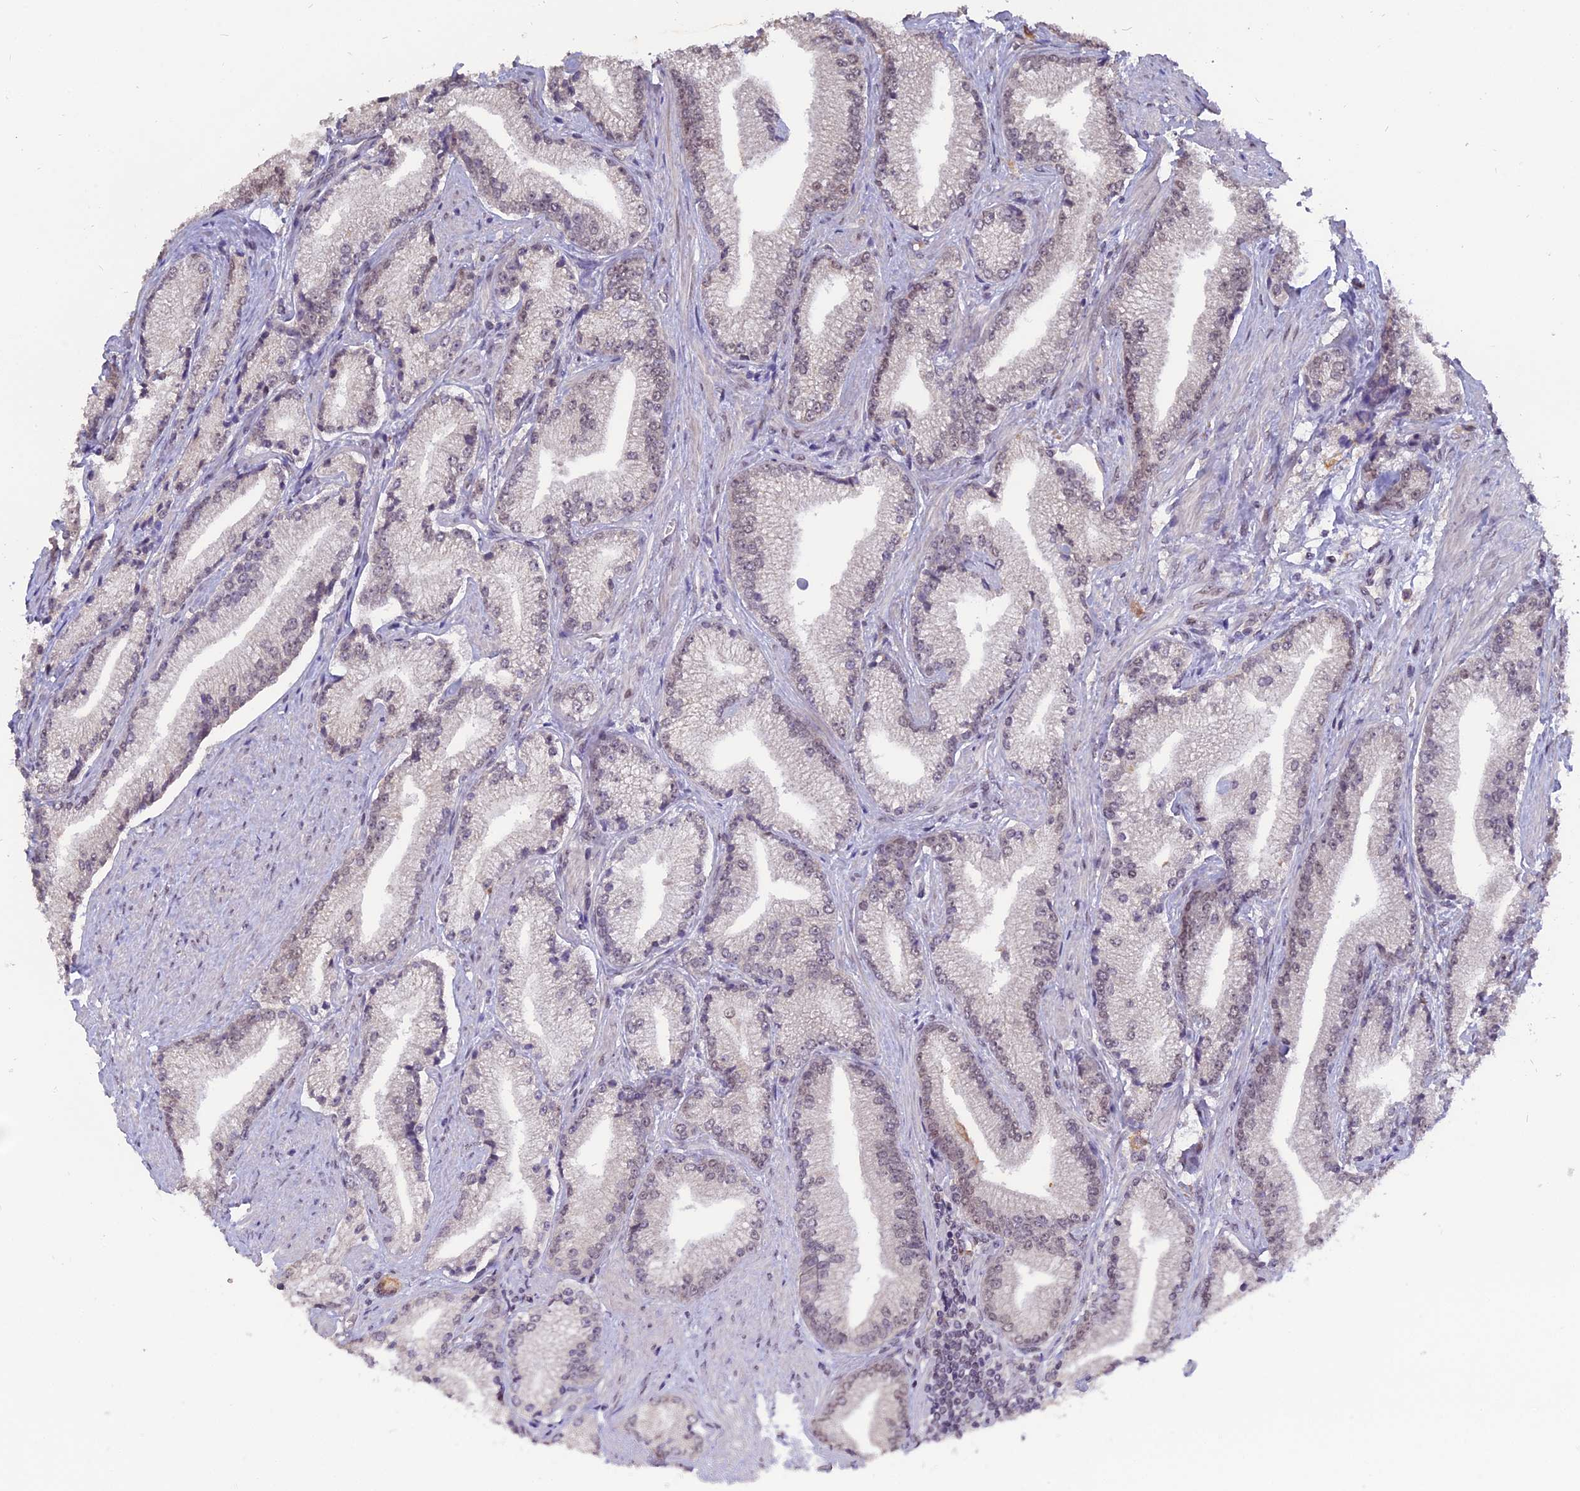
{"staining": {"intensity": "moderate", "quantity": "25%-75%", "location": "nuclear"}, "tissue": "prostate cancer", "cell_type": "Tumor cells", "image_type": "cancer", "snomed": [{"axis": "morphology", "description": "Adenocarcinoma, High grade"}, {"axis": "topography", "description": "Prostate"}], "caption": "The micrograph exhibits staining of prostate cancer, revealing moderate nuclear protein staining (brown color) within tumor cells. Using DAB (brown) and hematoxylin (blue) stains, captured at high magnification using brightfield microscopy.", "gene": "NR1H3", "patient": {"sex": "male", "age": 67}}